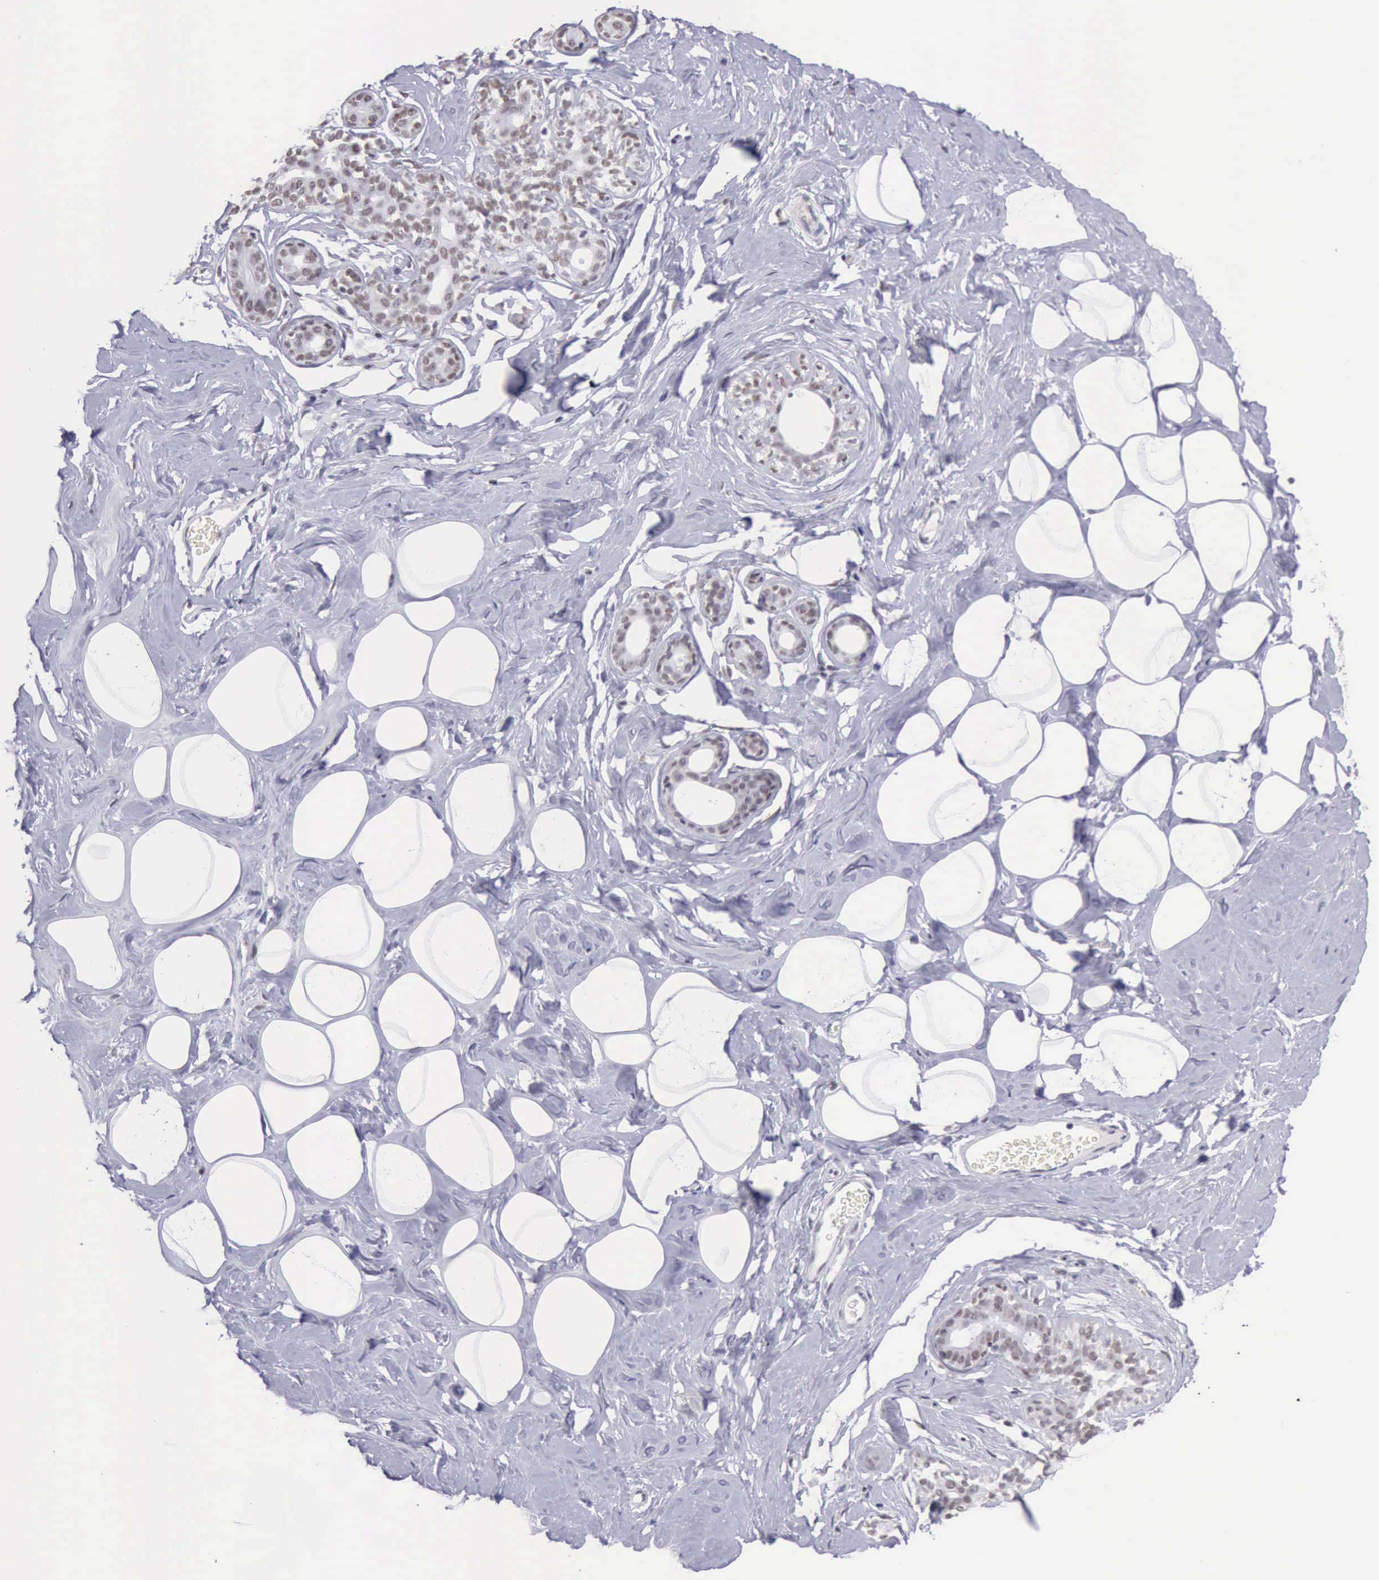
{"staining": {"intensity": "negative", "quantity": "none", "location": "none"}, "tissue": "breast", "cell_type": "Adipocytes", "image_type": "normal", "snomed": [{"axis": "morphology", "description": "Normal tissue, NOS"}, {"axis": "morphology", "description": "Fibrosis, NOS"}, {"axis": "topography", "description": "Breast"}], "caption": "The photomicrograph reveals no significant expression in adipocytes of breast.", "gene": "EP300", "patient": {"sex": "female", "age": 39}}